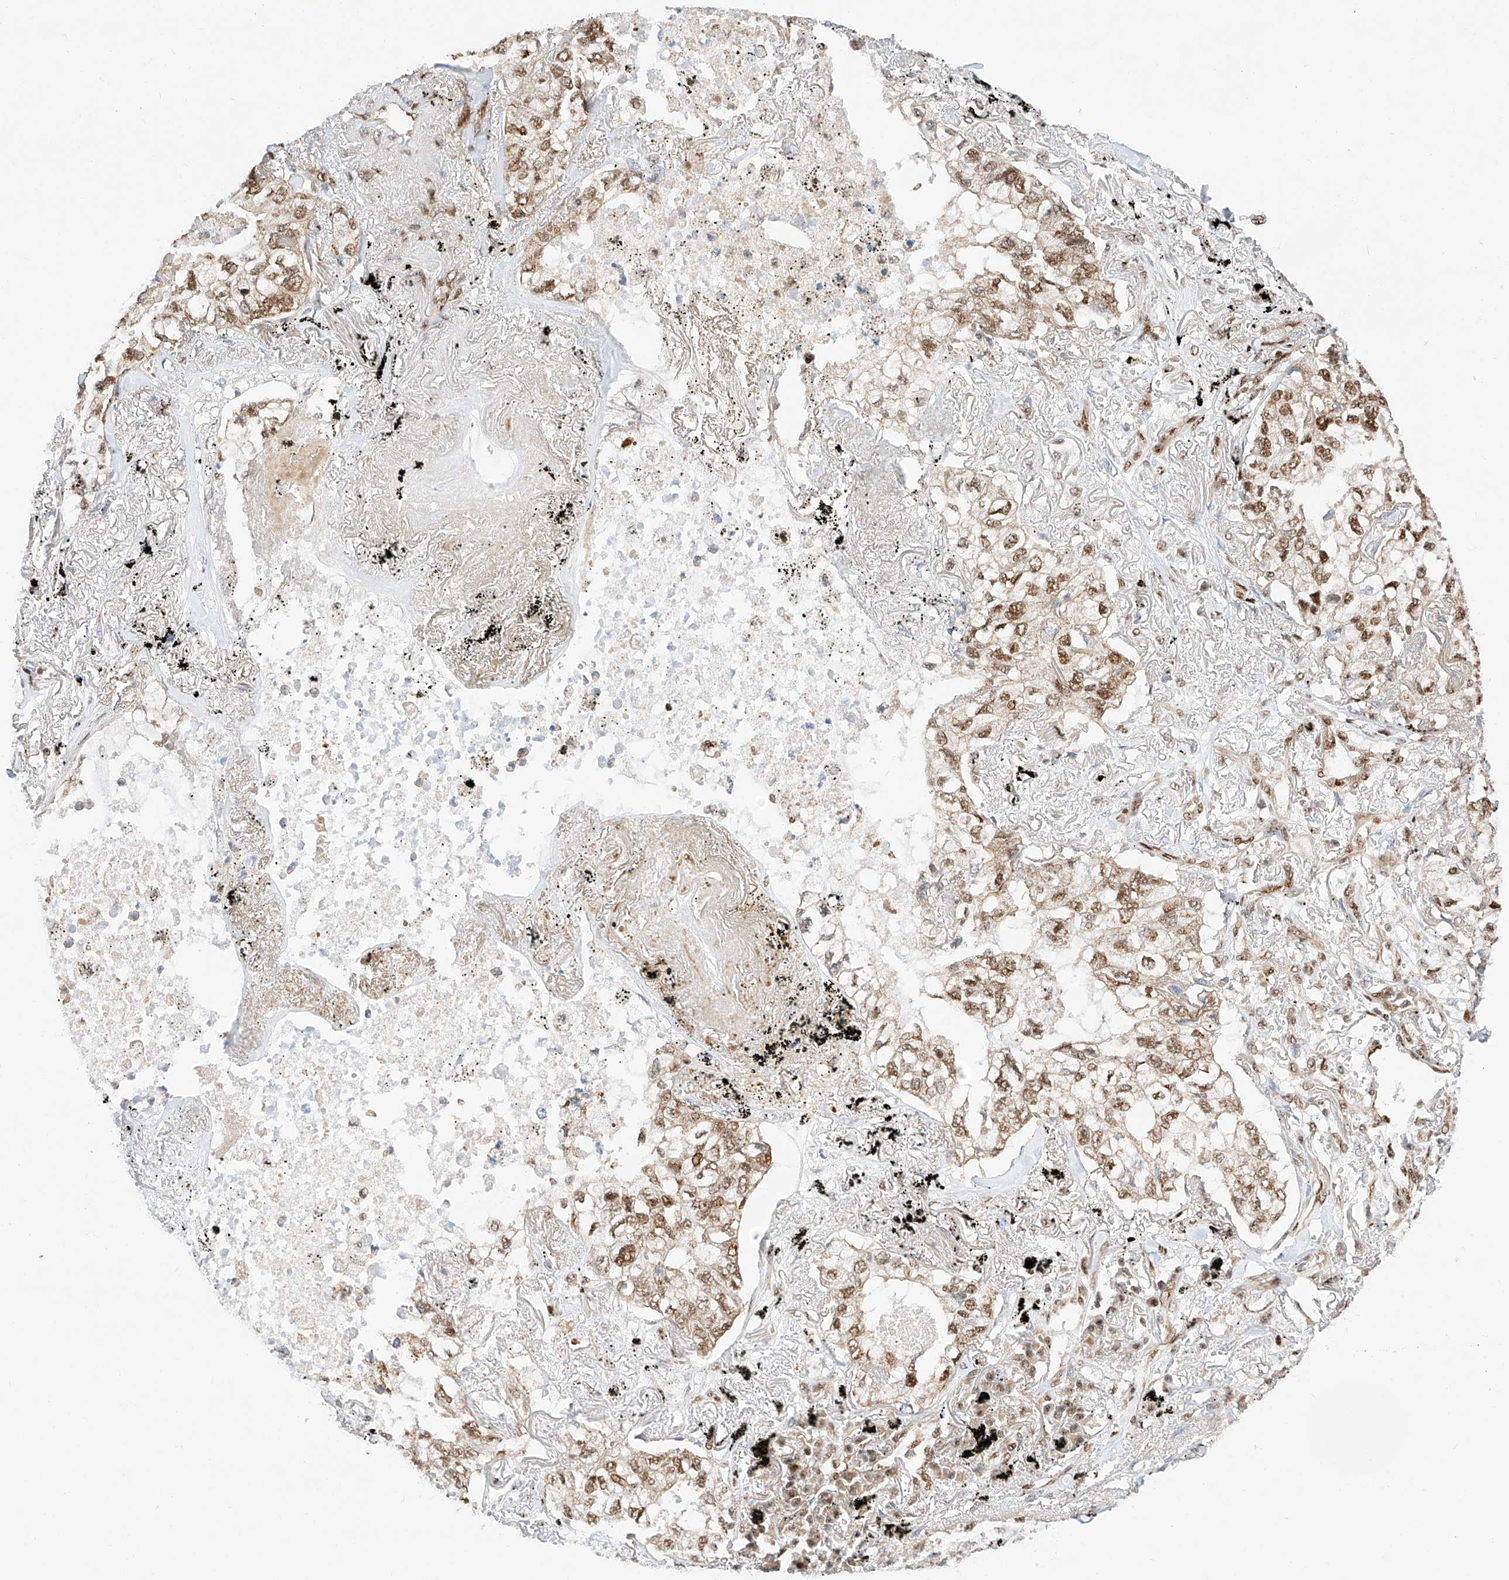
{"staining": {"intensity": "moderate", "quantity": ">75%", "location": "nuclear"}, "tissue": "lung cancer", "cell_type": "Tumor cells", "image_type": "cancer", "snomed": [{"axis": "morphology", "description": "Adenocarcinoma, NOS"}, {"axis": "topography", "description": "Lung"}], "caption": "Human lung cancer (adenocarcinoma) stained with a protein marker demonstrates moderate staining in tumor cells.", "gene": "HDAC9", "patient": {"sex": "male", "age": 65}}